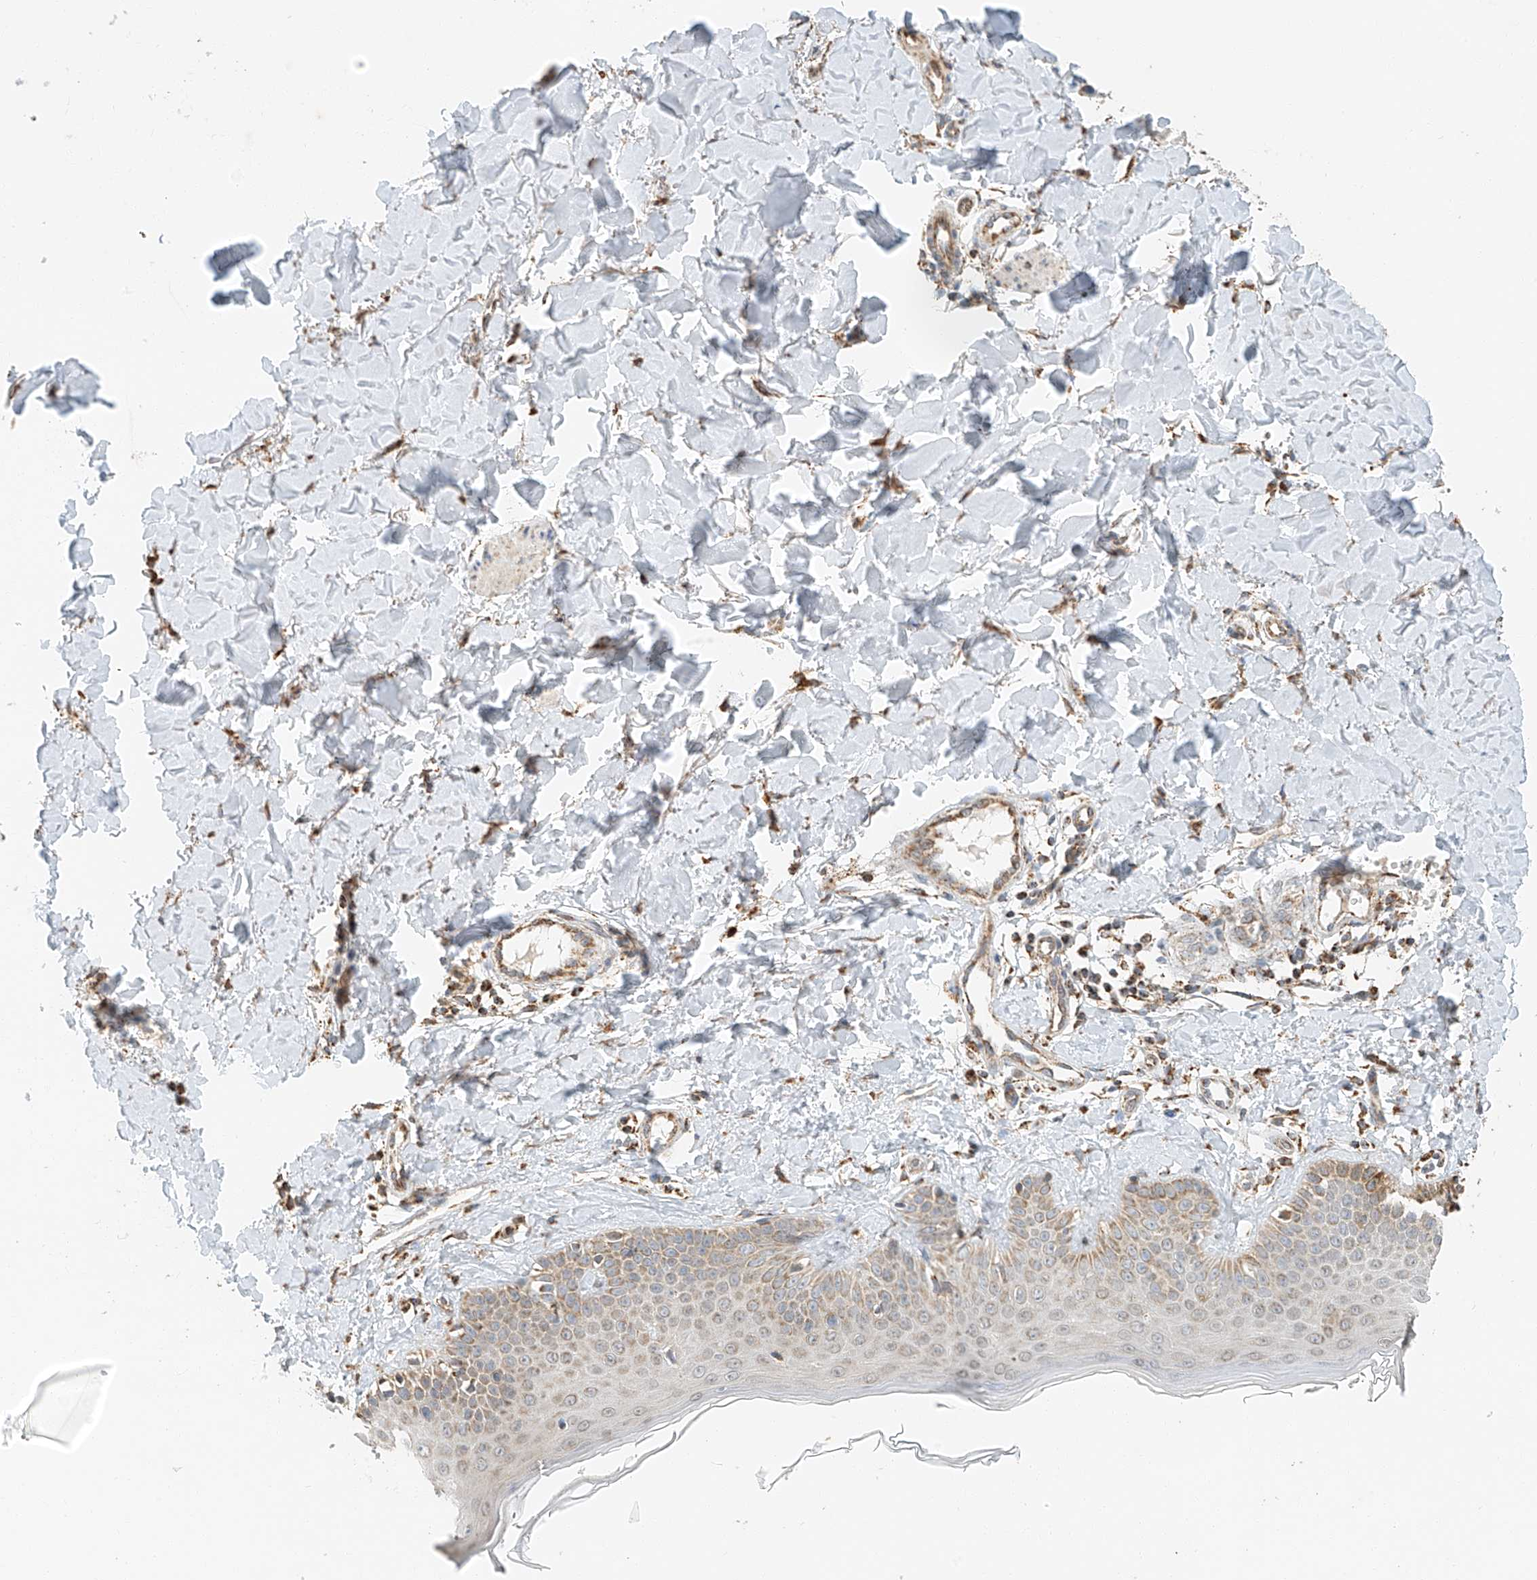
{"staining": {"intensity": "strong", "quantity": ">75%", "location": "cytoplasmic/membranous"}, "tissue": "skin", "cell_type": "Fibroblasts", "image_type": "normal", "snomed": [{"axis": "morphology", "description": "Normal tissue, NOS"}, {"axis": "topography", "description": "Skin"}], "caption": "Protein staining by immunohistochemistry demonstrates strong cytoplasmic/membranous staining in approximately >75% of fibroblasts in normal skin. (IHC, brightfield microscopy, high magnification).", "gene": "YIPF7", "patient": {"sex": "male", "age": 52}}